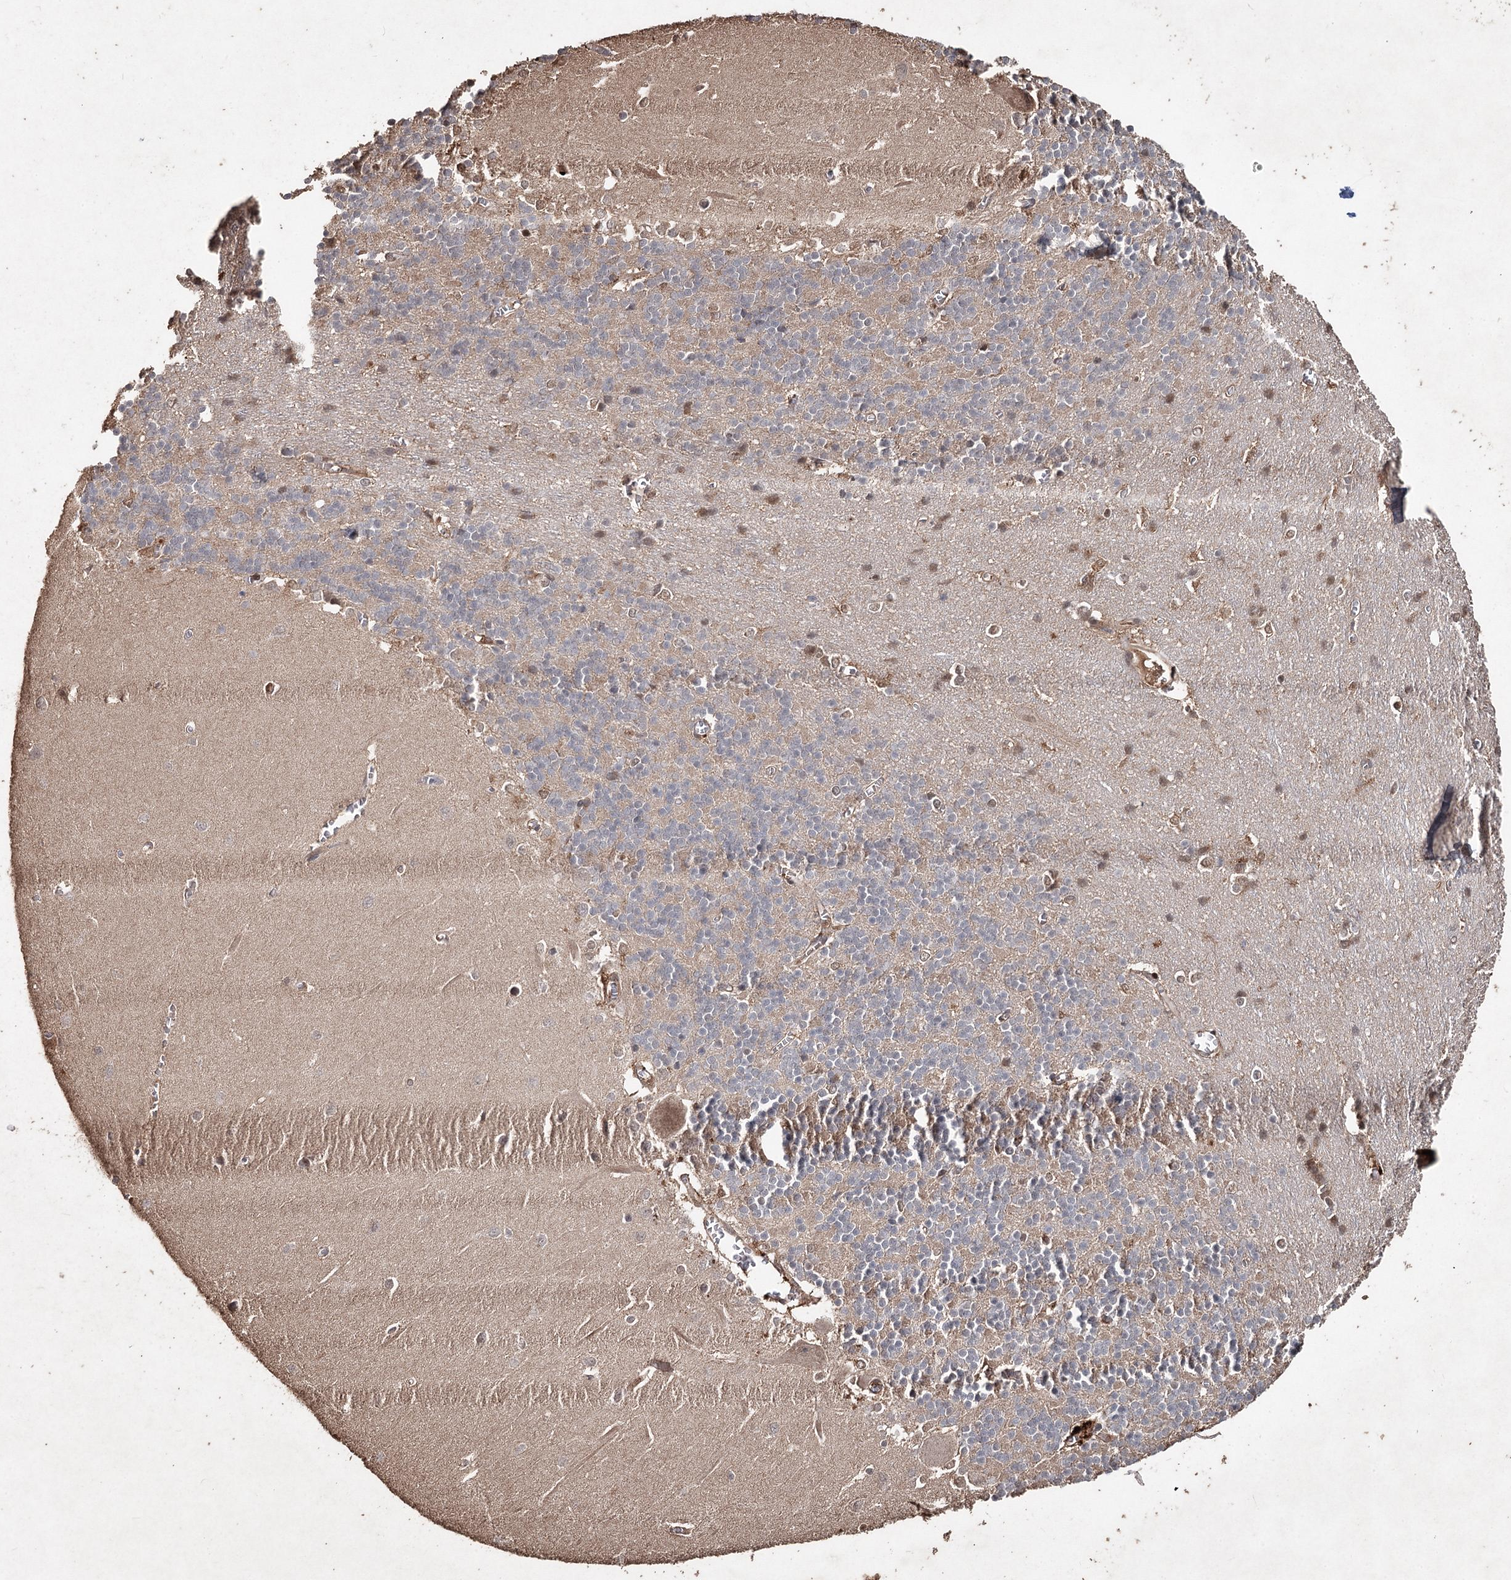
{"staining": {"intensity": "negative", "quantity": "none", "location": "none"}, "tissue": "cerebellum", "cell_type": "Cells in granular layer", "image_type": "normal", "snomed": [{"axis": "morphology", "description": "Normal tissue, NOS"}, {"axis": "topography", "description": "Cerebellum"}], "caption": "This is a micrograph of immunohistochemistry staining of normal cerebellum, which shows no expression in cells in granular layer.", "gene": "FBXO7", "patient": {"sex": "male", "age": 37}}